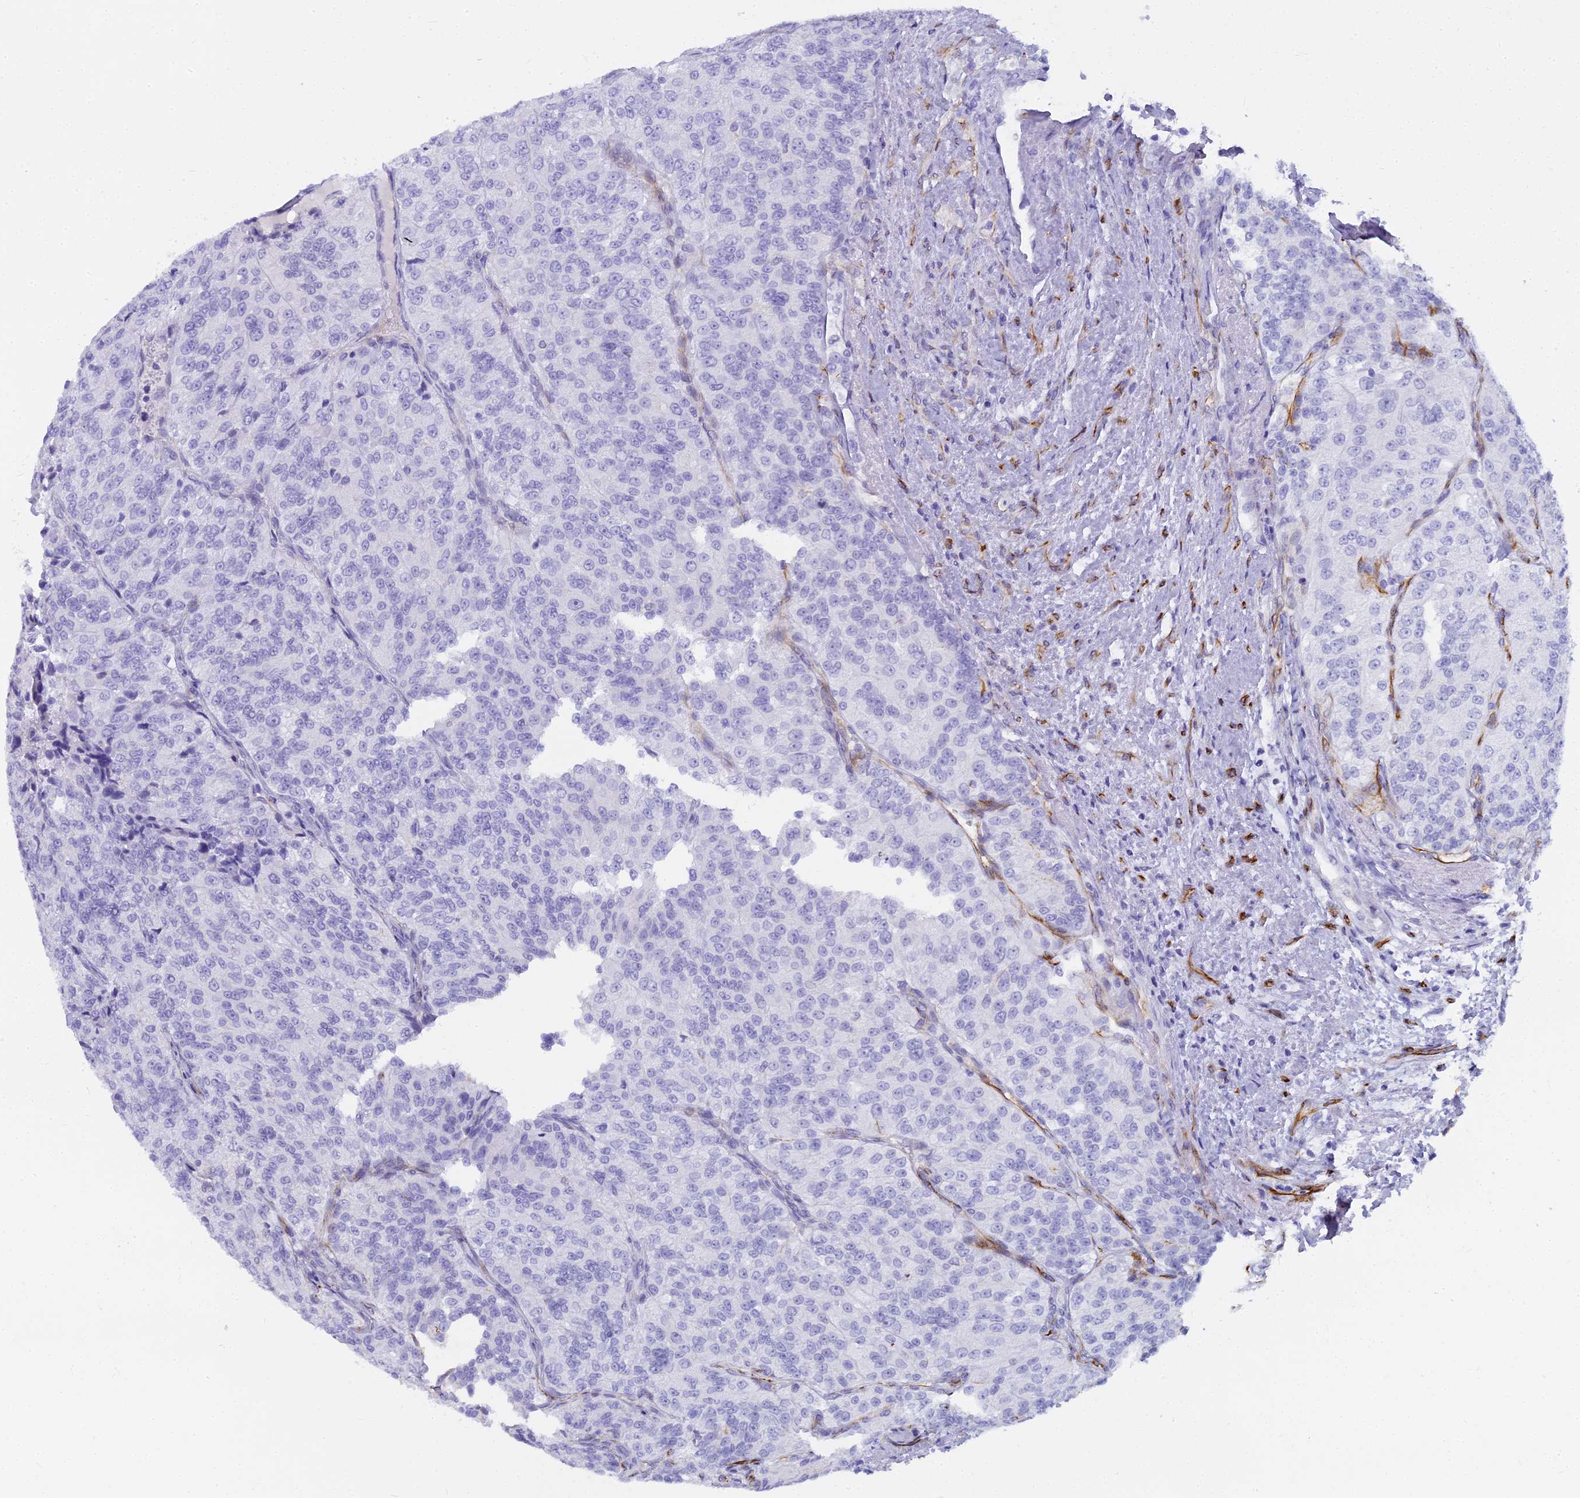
{"staining": {"intensity": "negative", "quantity": "none", "location": "none"}, "tissue": "renal cancer", "cell_type": "Tumor cells", "image_type": "cancer", "snomed": [{"axis": "morphology", "description": "Adenocarcinoma, NOS"}, {"axis": "topography", "description": "Kidney"}], "caption": "There is no significant staining in tumor cells of renal adenocarcinoma.", "gene": "EVI2A", "patient": {"sex": "female", "age": 63}}